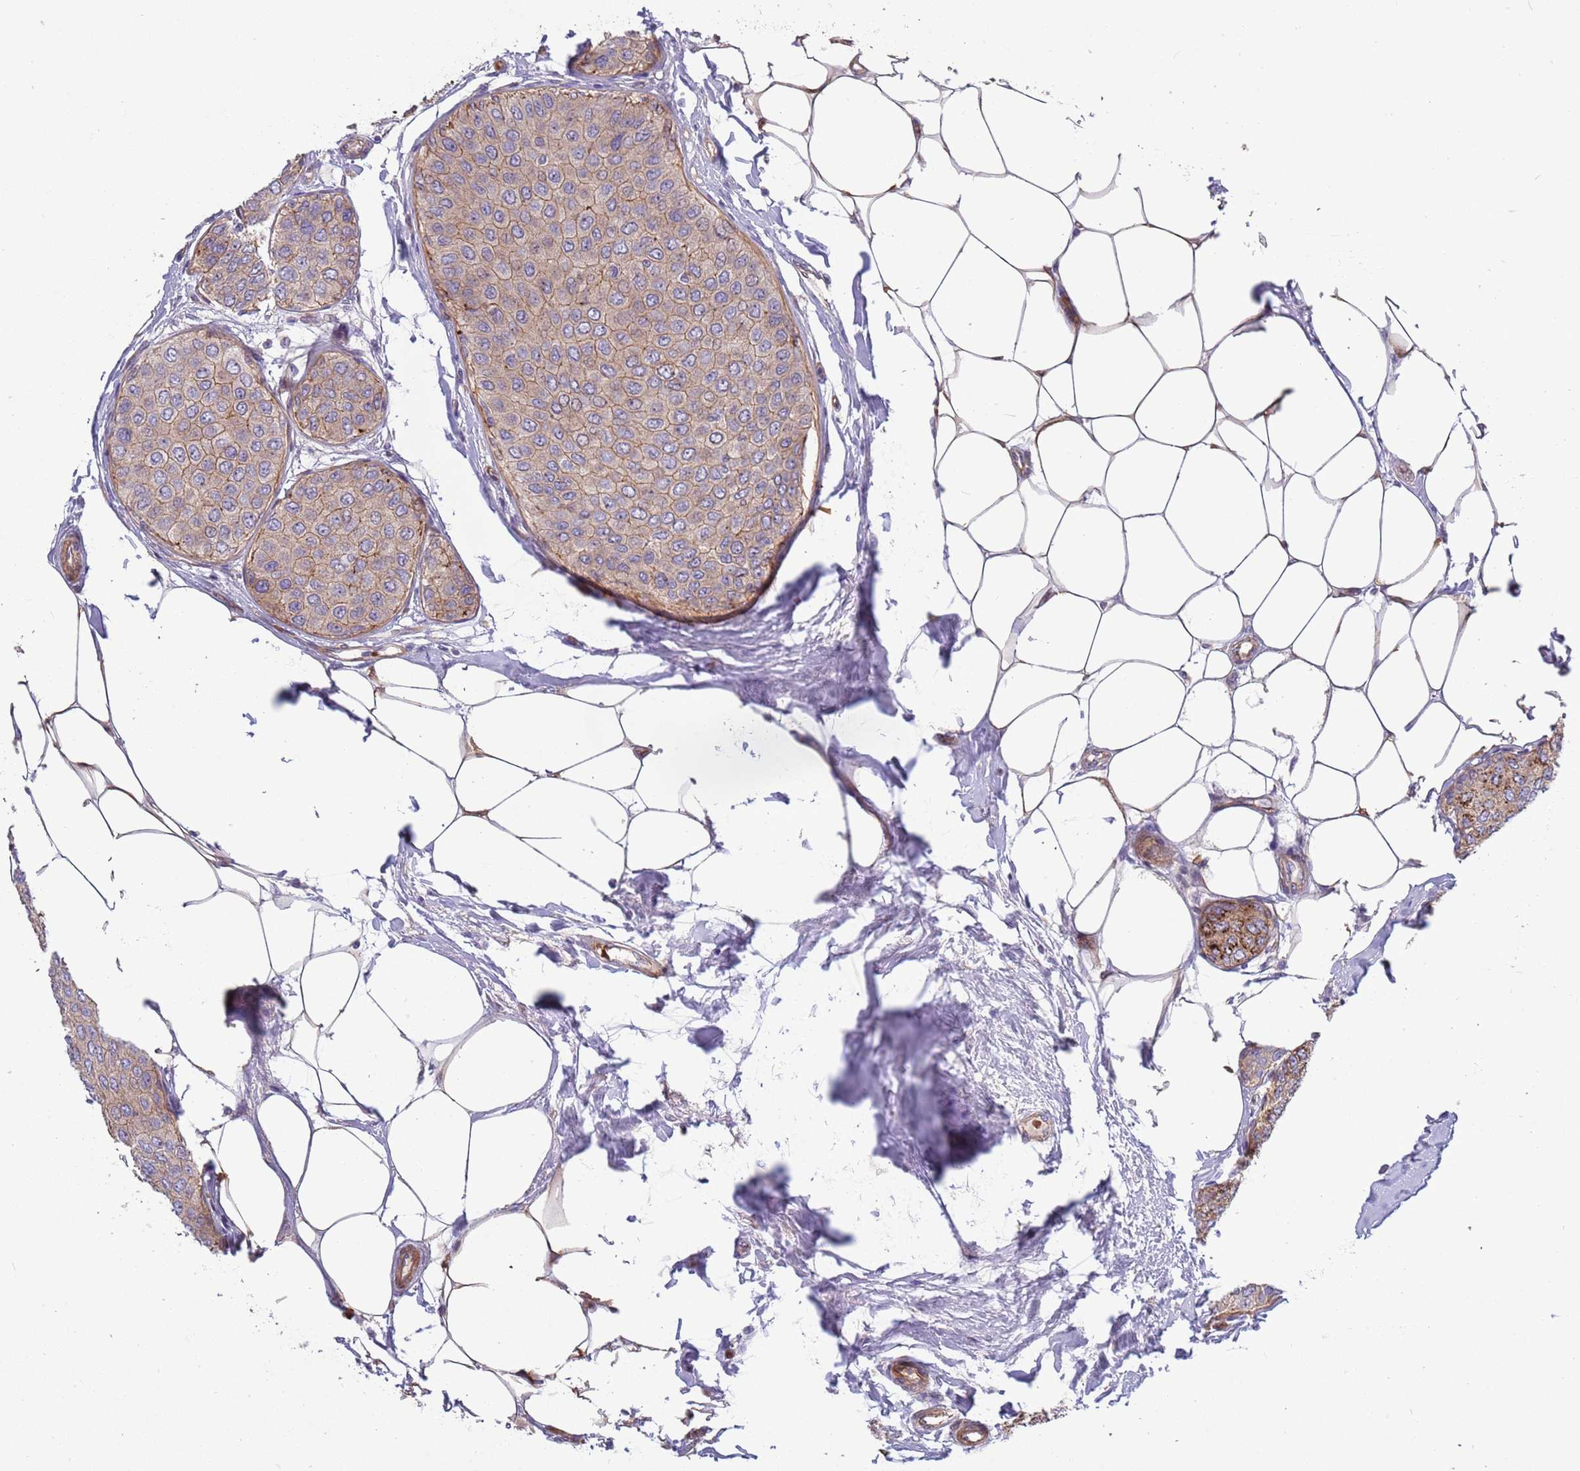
{"staining": {"intensity": "moderate", "quantity": ">75%", "location": "cytoplasmic/membranous"}, "tissue": "breast cancer", "cell_type": "Tumor cells", "image_type": "cancer", "snomed": [{"axis": "morphology", "description": "Duct carcinoma"}, {"axis": "topography", "description": "Breast"}], "caption": "The image shows staining of infiltrating ductal carcinoma (breast), revealing moderate cytoplasmic/membranous protein positivity (brown color) within tumor cells.", "gene": "ITGB6", "patient": {"sex": "female", "age": 72}}